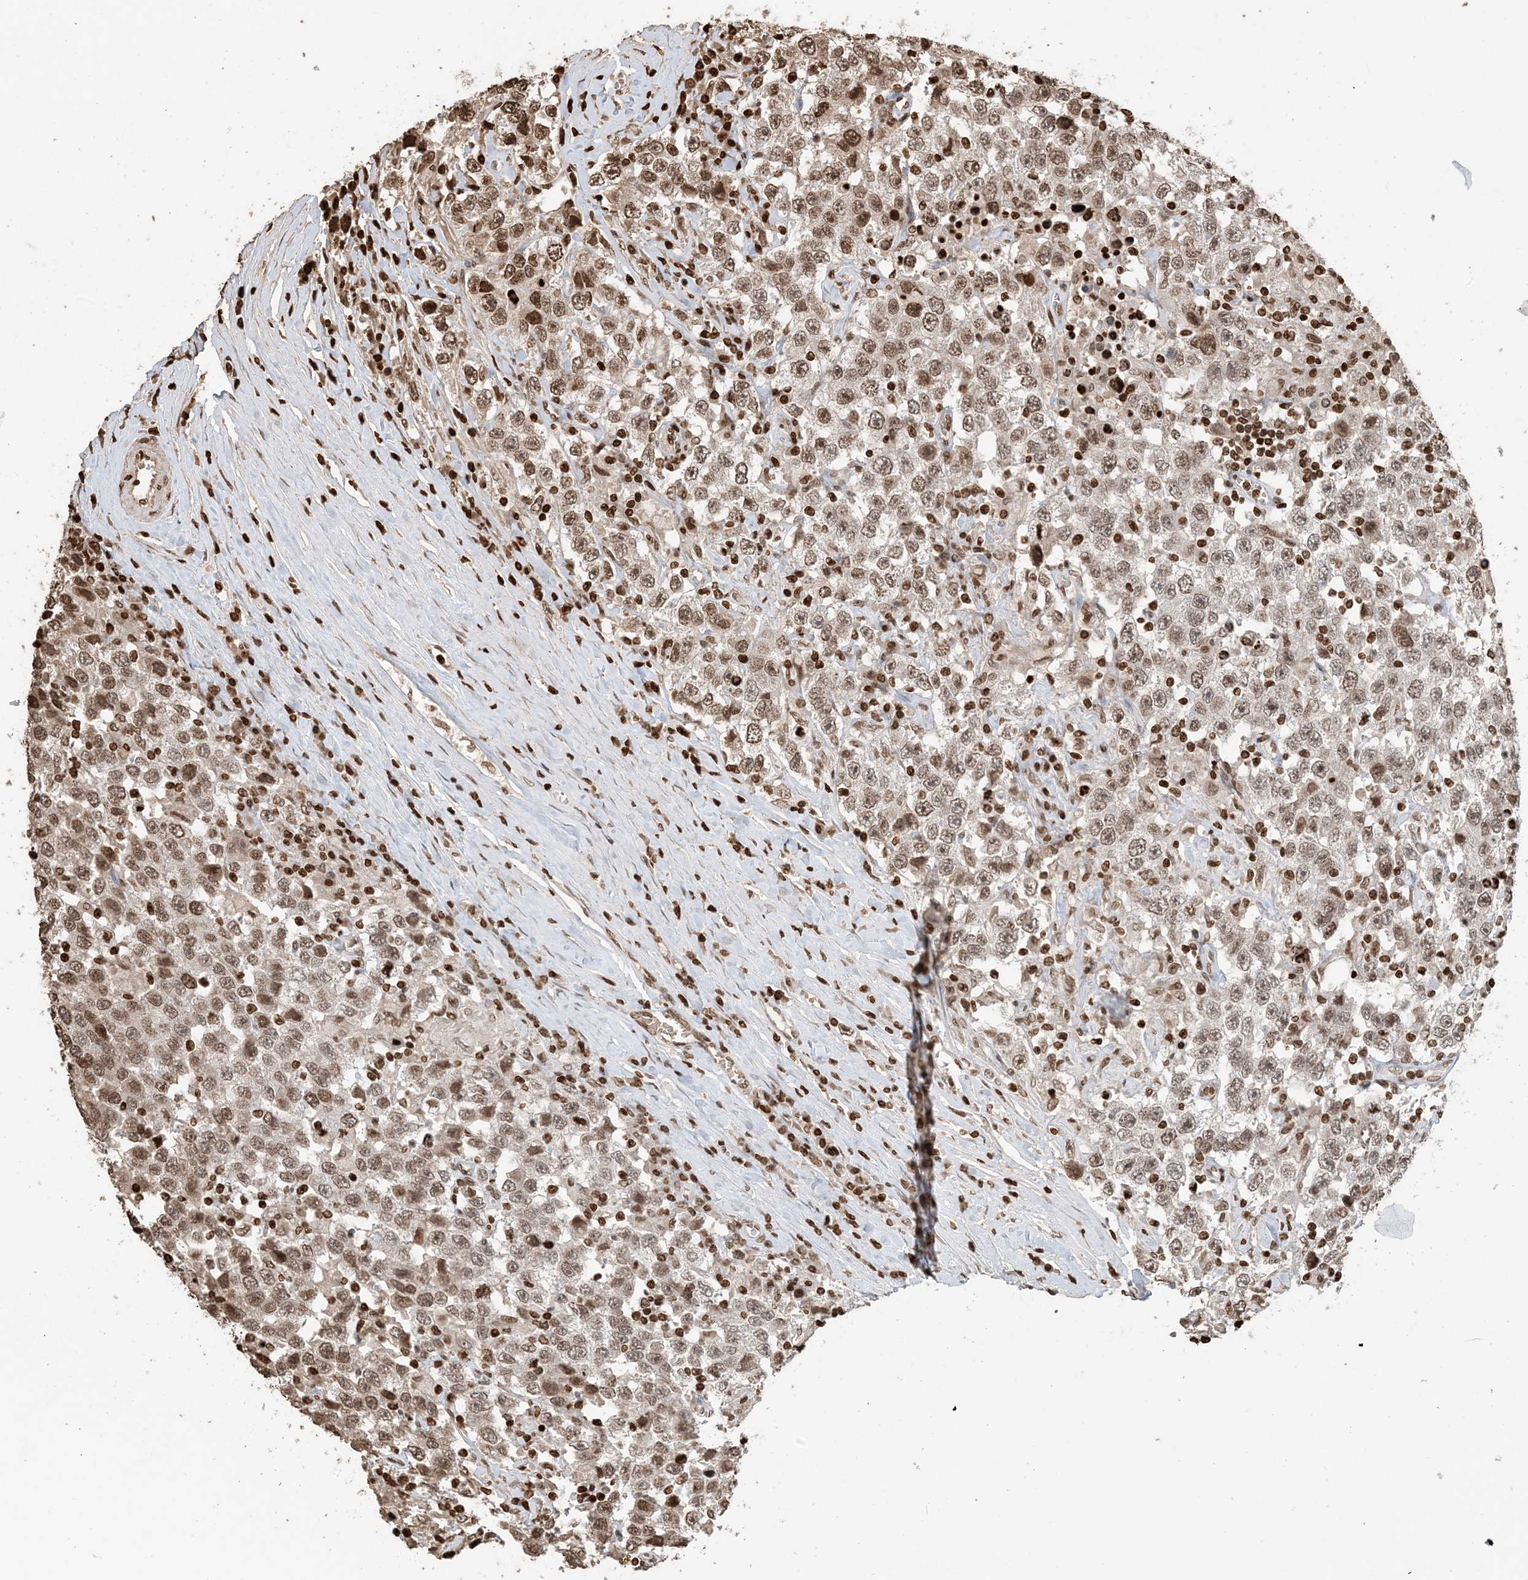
{"staining": {"intensity": "moderate", "quantity": ">75%", "location": "nuclear"}, "tissue": "testis cancer", "cell_type": "Tumor cells", "image_type": "cancer", "snomed": [{"axis": "morphology", "description": "Seminoma, NOS"}, {"axis": "topography", "description": "Testis"}], "caption": "Immunohistochemistry micrograph of testis seminoma stained for a protein (brown), which reveals medium levels of moderate nuclear staining in about >75% of tumor cells.", "gene": "H3-3B", "patient": {"sex": "male", "age": 41}}